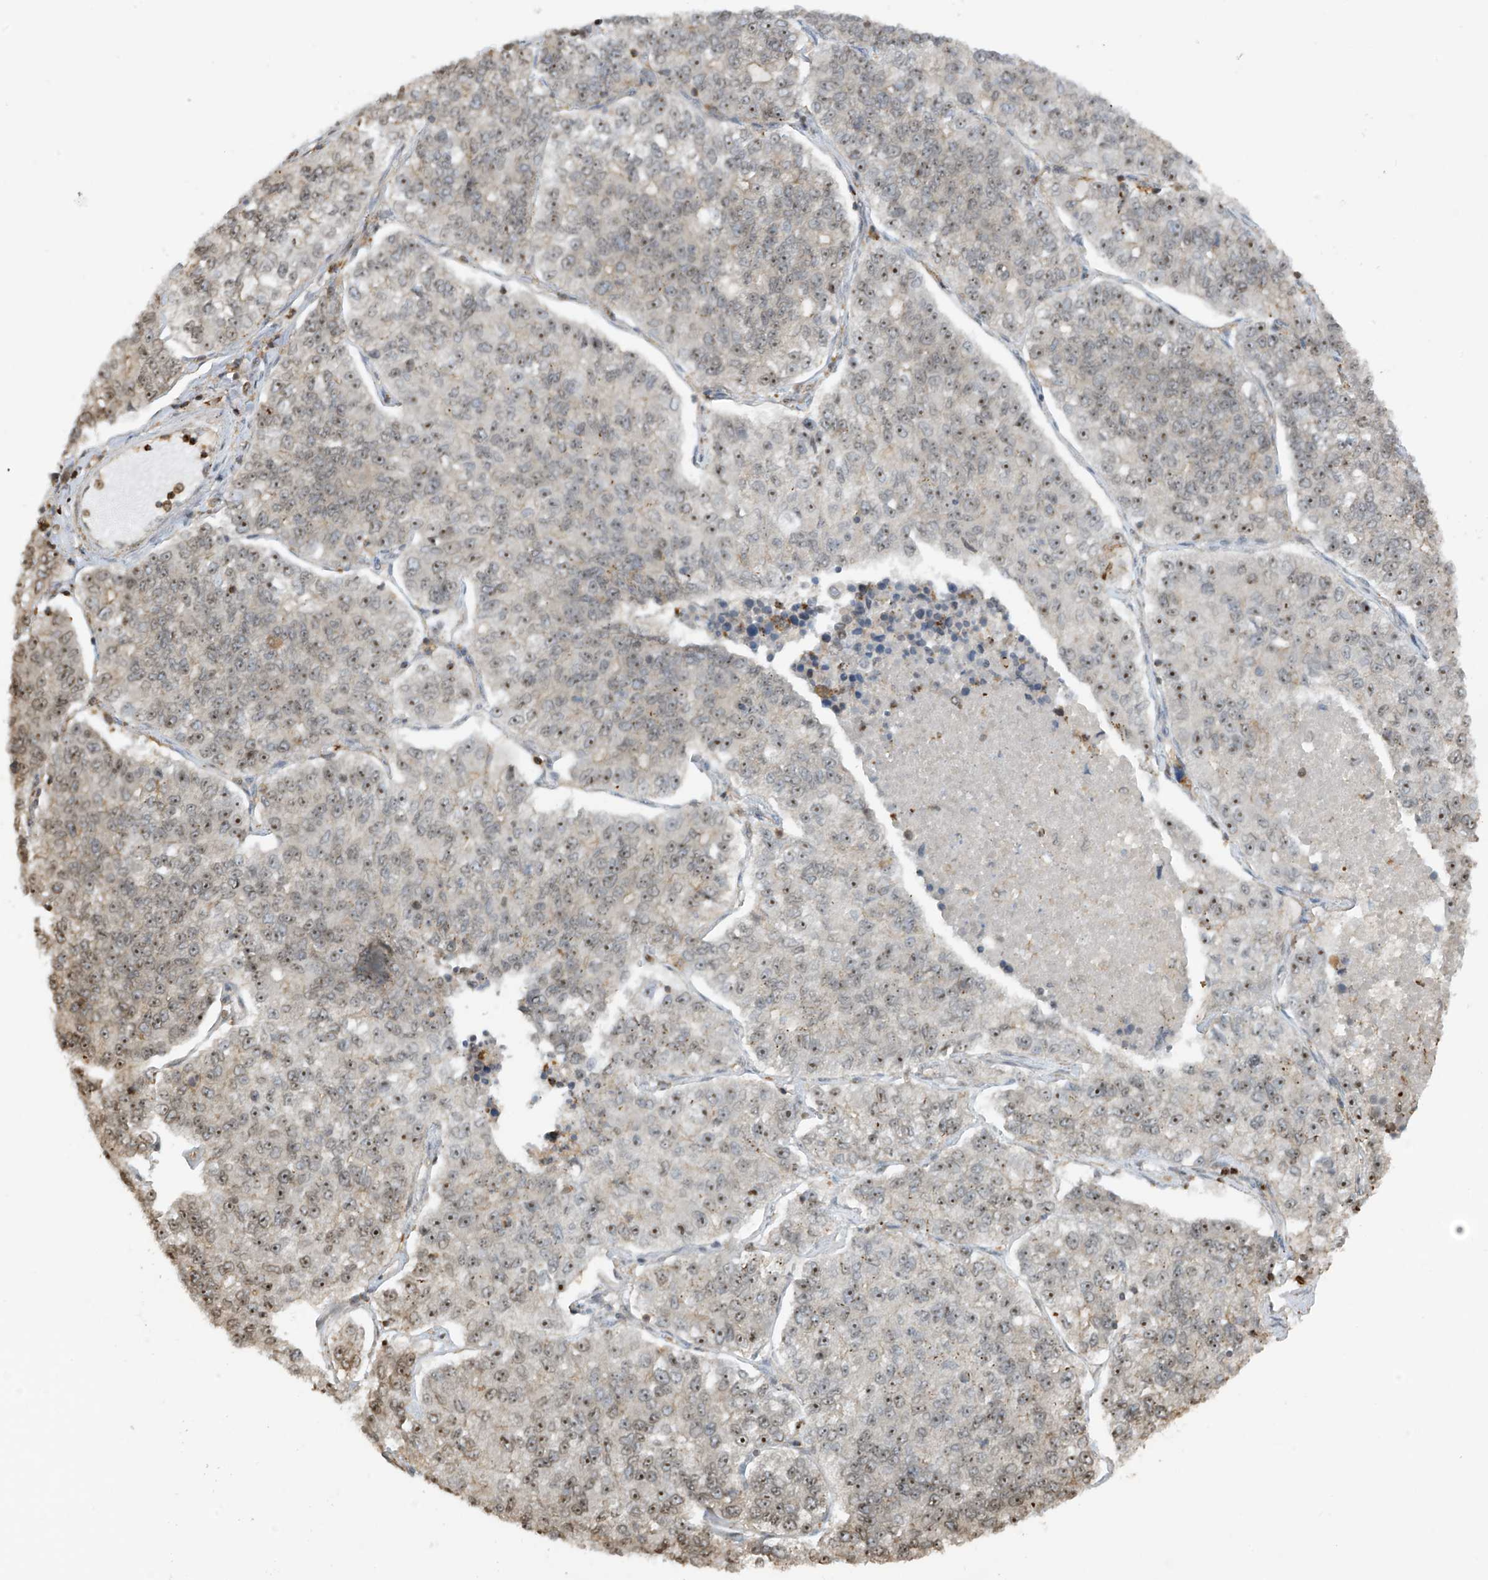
{"staining": {"intensity": "moderate", "quantity": "25%-75%", "location": "nuclear"}, "tissue": "lung cancer", "cell_type": "Tumor cells", "image_type": "cancer", "snomed": [{"axis": "morphology", "description": "Adenocarcinoma, NOS"}, {"axis": "topography", "description": "Lung"}], "caption": "Approximately 25%-75% of tumor cells in lung adenocarcinoma reveal moderate nuclear protein expression as visualized by brown immunohistochemical staining.", "gene": "REPIN1", "patient": {"sex": "male", "age": 49}}